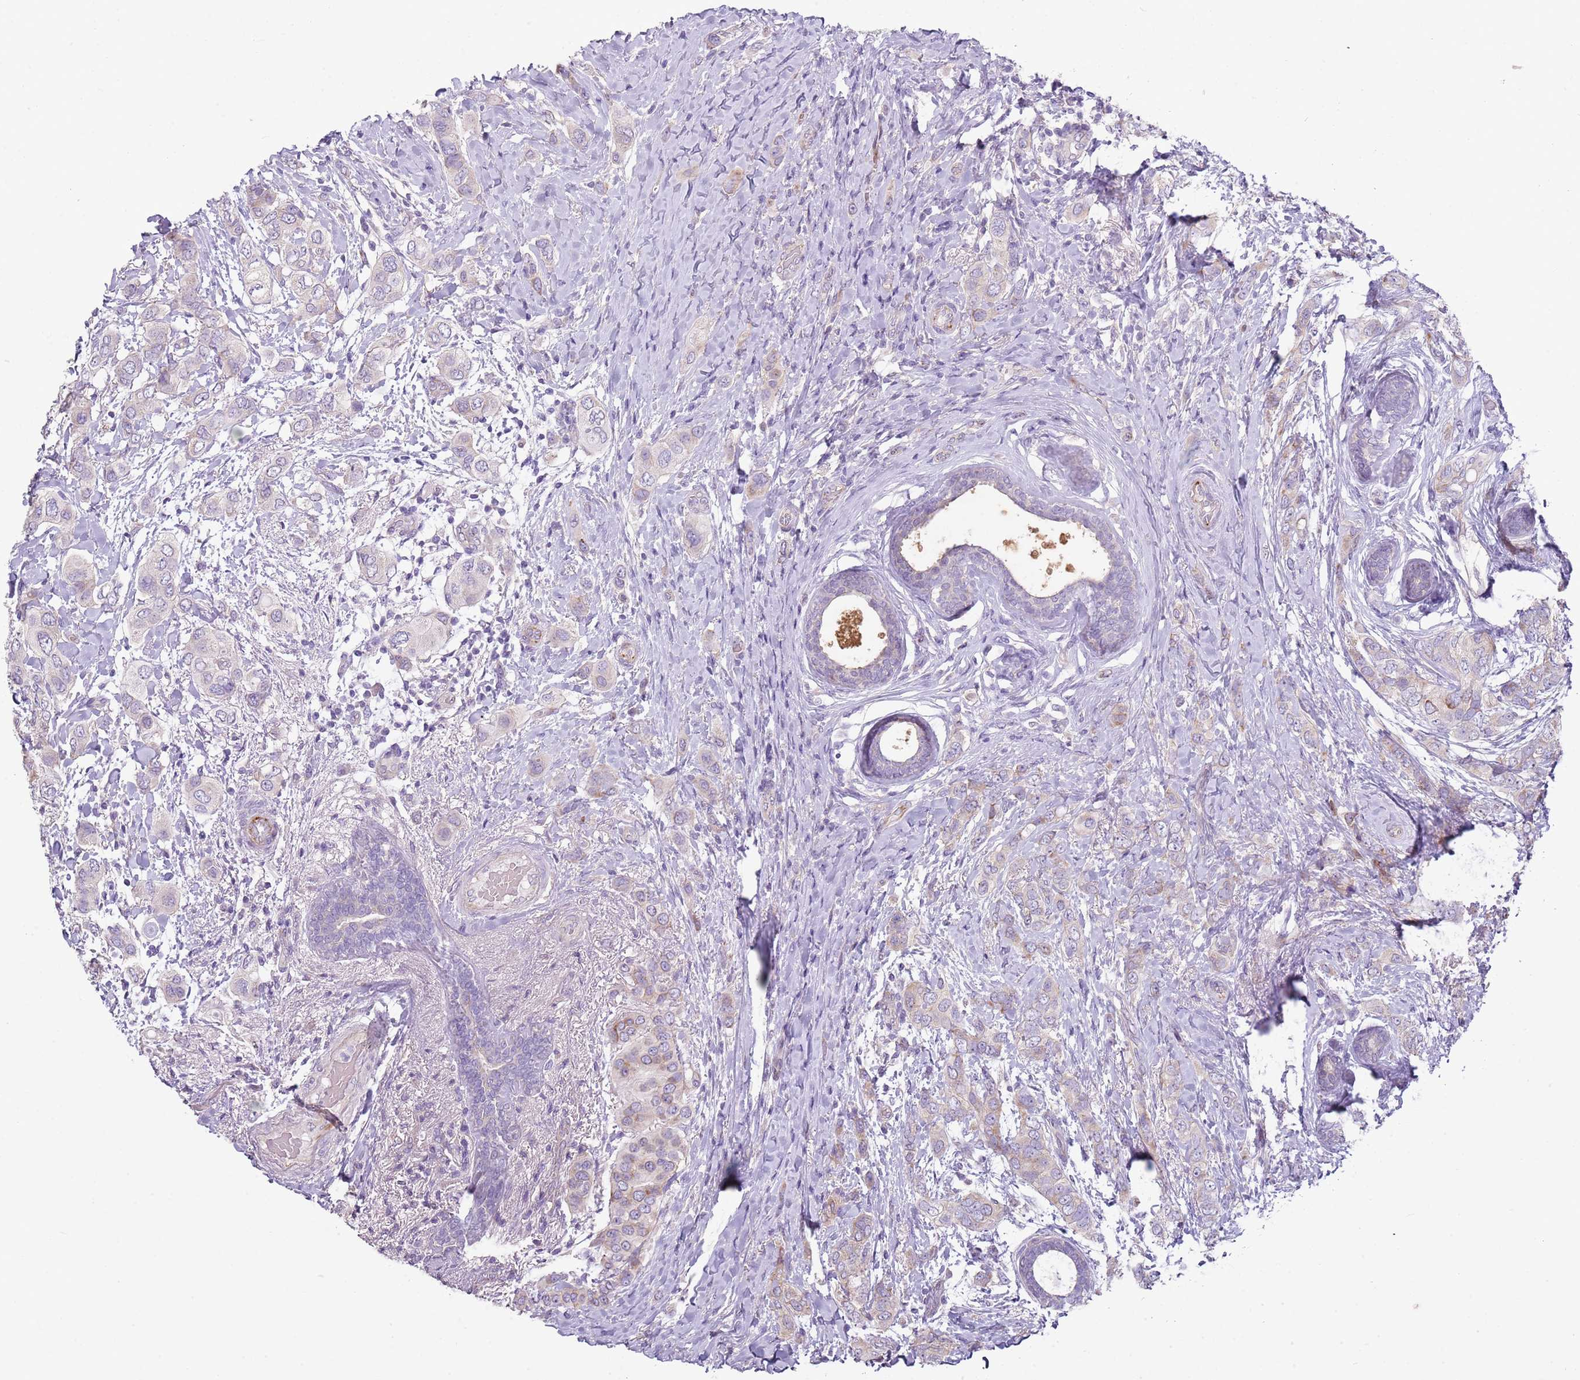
{"staining": {"intensity": "weak", "quantity": "<25%", "location": "cytoplasmic/membranous"}, "tissue": "breast cancer", "cell_type": "Tumor cells", "image_type": "cancer", "snomed": [{"axis": "morphology", "description": "Lobular carcinoma"}, {"axis": "topography", "description": "Breast"}], "caption": "Breast cancer was stained to show a protein in brown. There is no significant expression in tumor cells.", "gene": "ZNF583", "patient": {"sex": "female", "age": 51}}